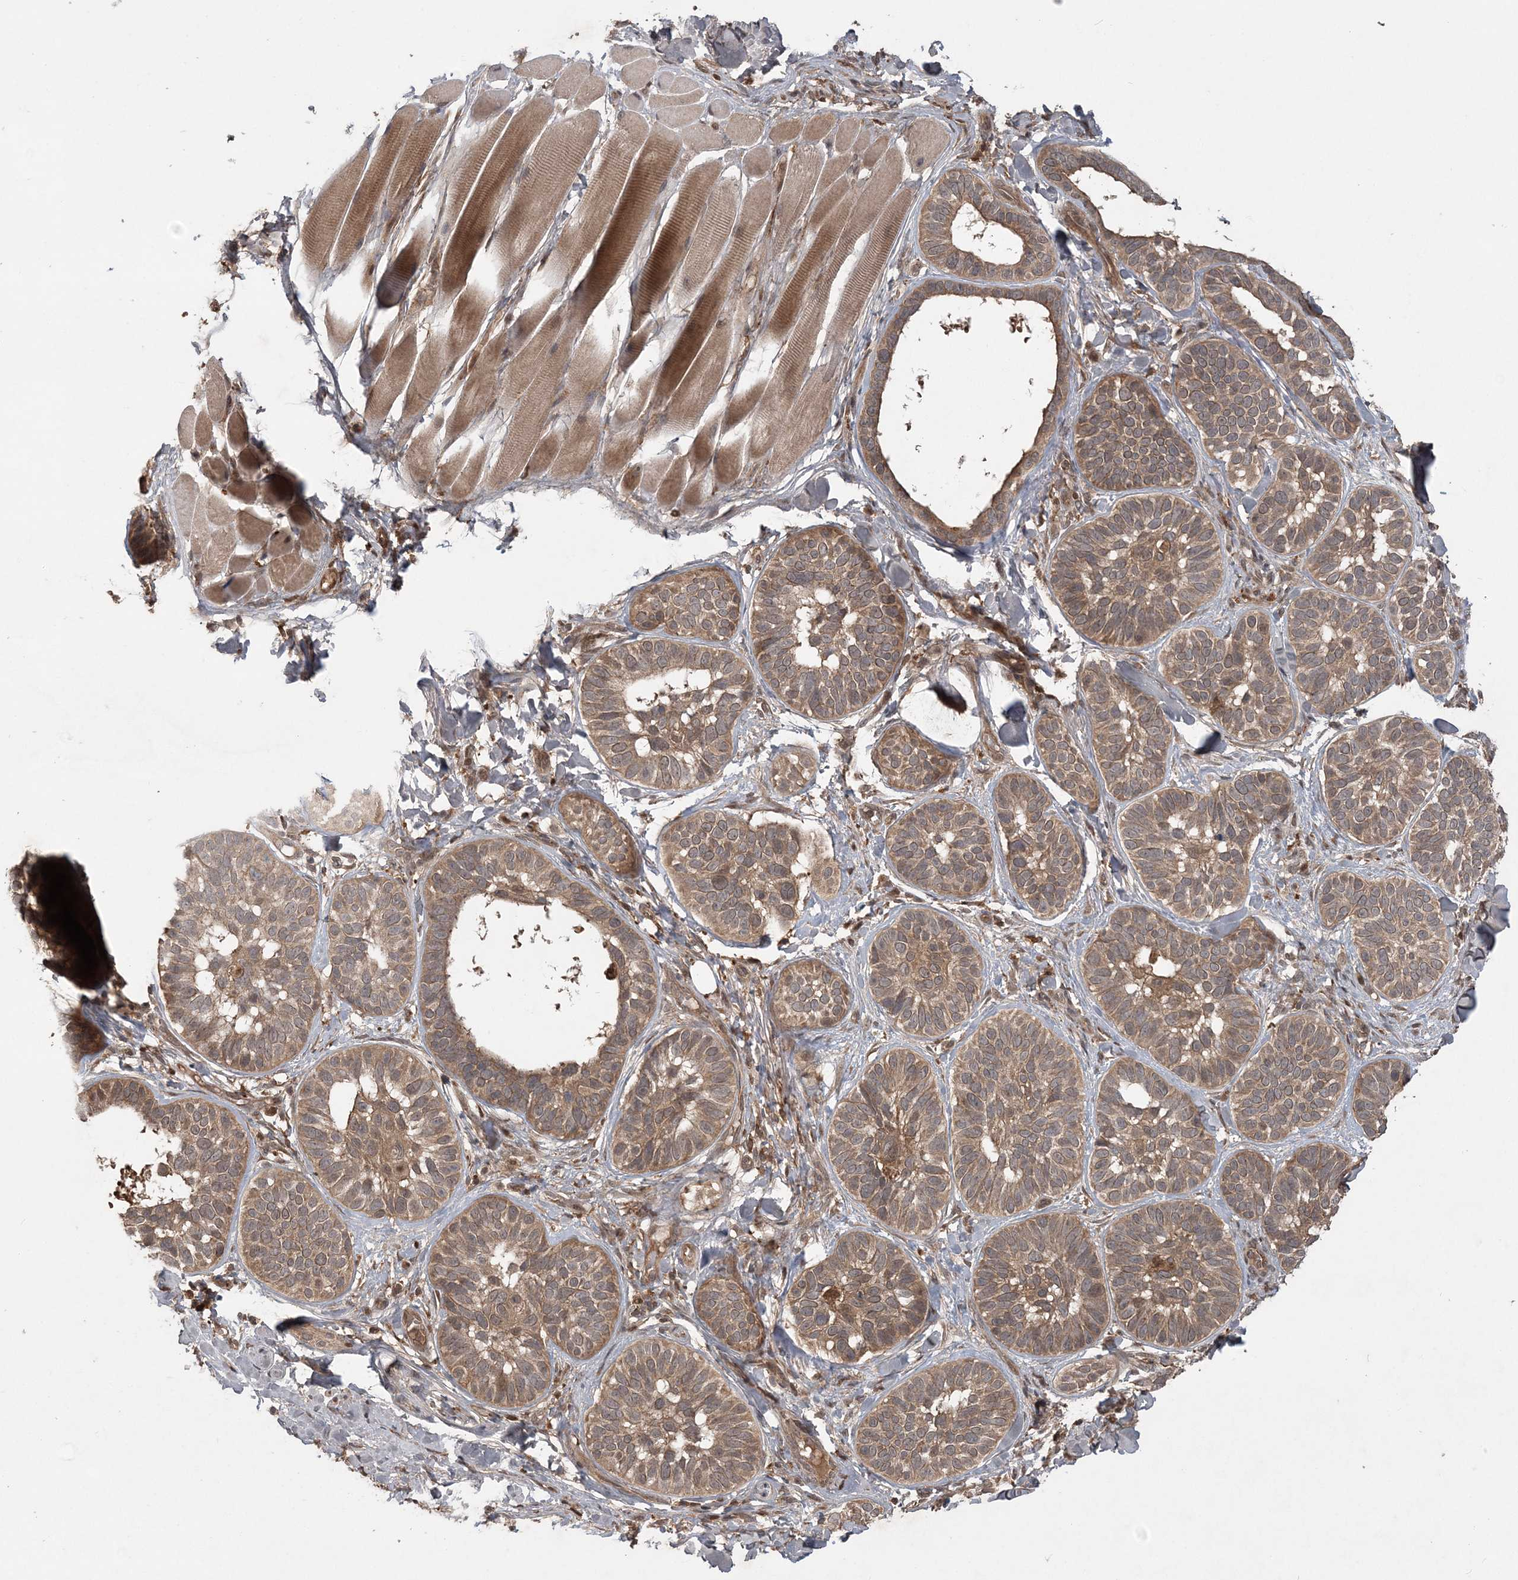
{"staining": {"intensity": "moderate", "quantity": ">75%", "location": "cytoplasmic/membranous"}, "tissue": "skin cancer", "cell_type": "Tumor cells", "image_type": "cancer", "snomed": [{"axis": "morphology", "description": "Basal cell carcinoma"}, {"axis": "topography", "description": "Skin"}], "caption": "Brown immunohistochemical staining in skin cancer demonstrates moderate cytoplasmic/membranous positivity in about >75% of tumor cells. Nuclei are stained in blue.", "gene": "LACC1", "patient": {"sex": "male", "age": 62}}